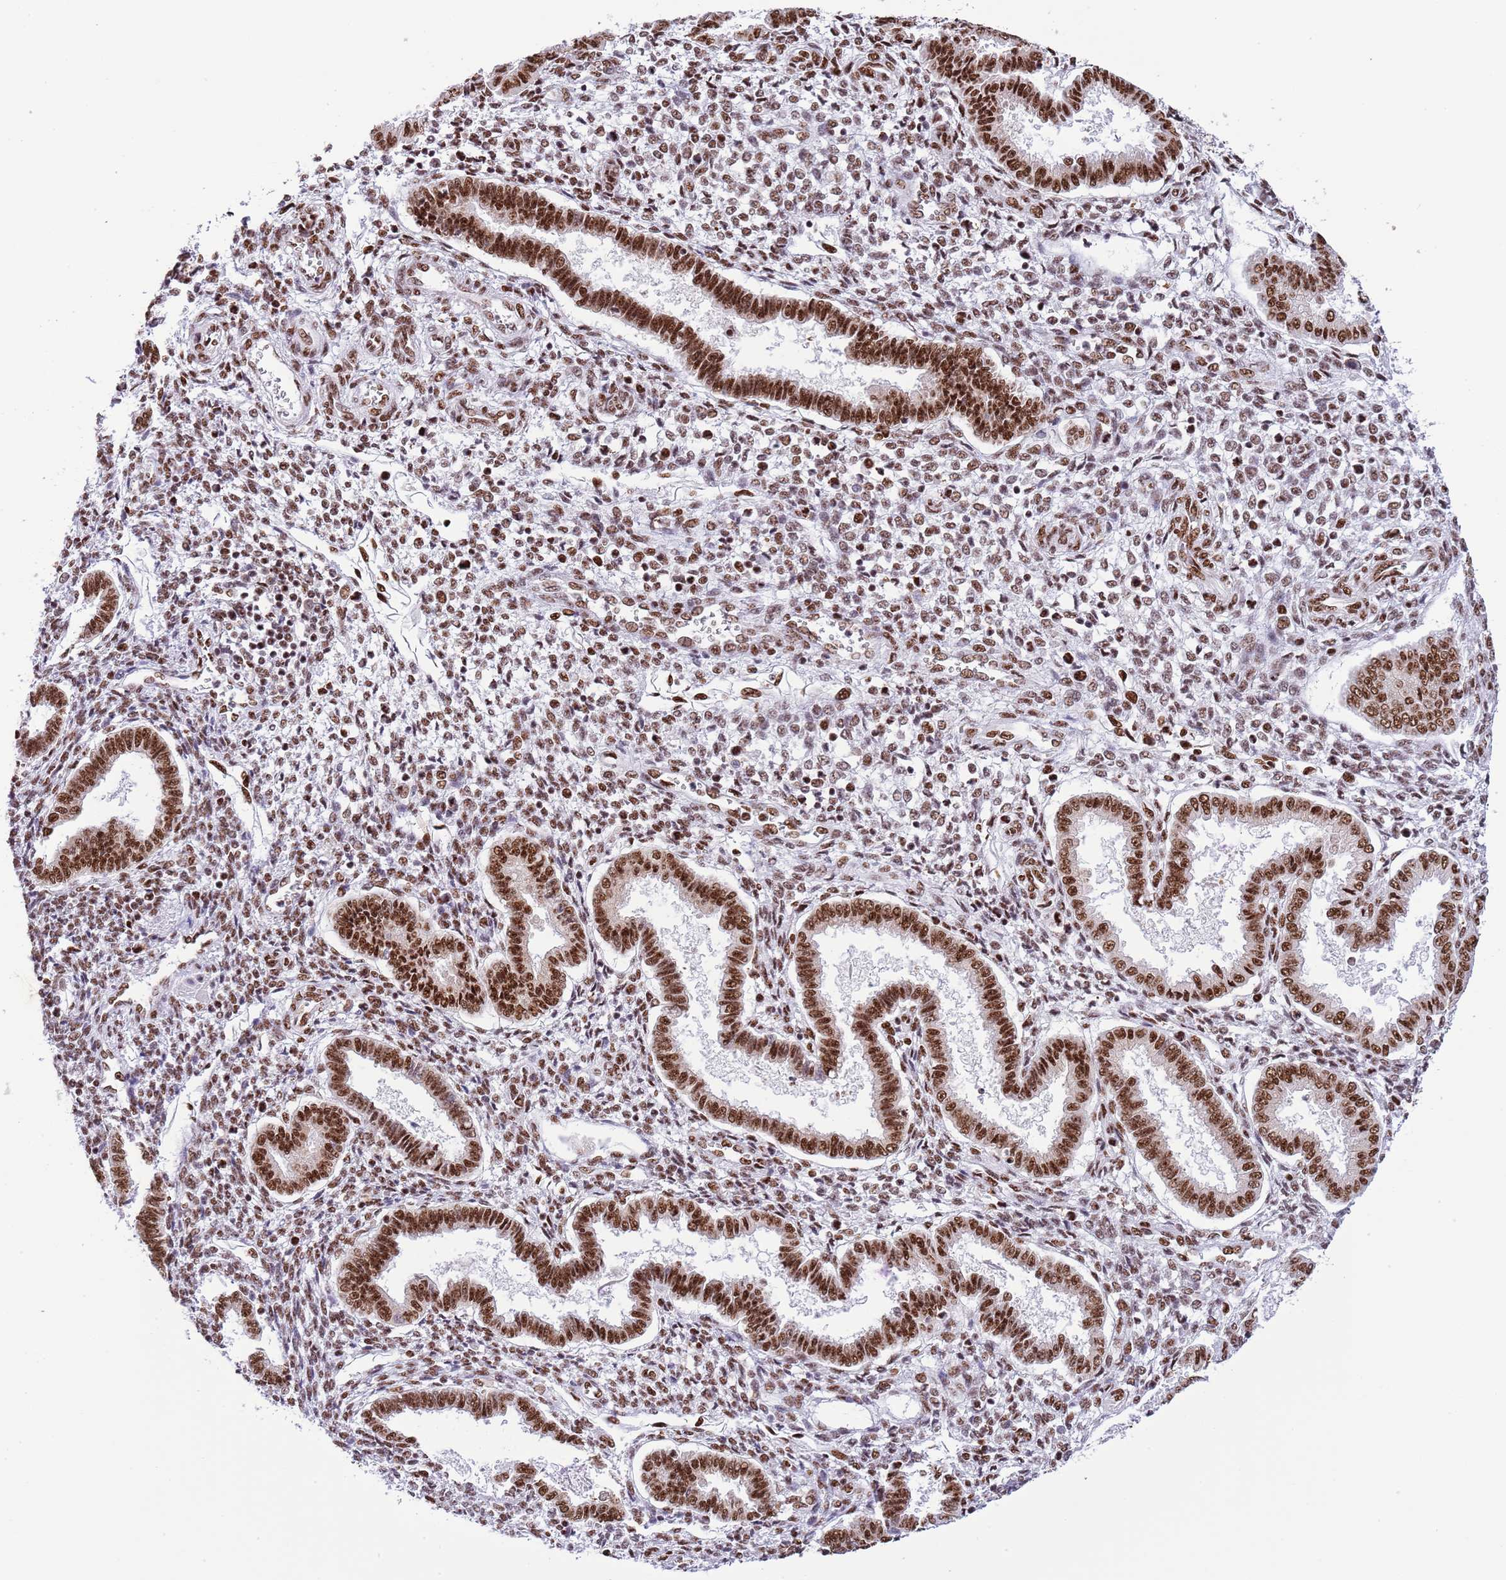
{"staining": {"intensity": "moderate", "quantity": ">75%", "location": "nuclear"}, "tissue": "endometrium", "cell_type": "Cells in endometrial stroma", "image_type": "normal", "snomed": [{"axis": "morphology", "description": "Normal tissue, NOS"}, {"axis": "topography", "description": "Endometrium"}], "caption": "Immunohistochemistry of unremarkable human endometrium exhibits medium levels of moderate nuclear positivity in approximately >75% of cells in endometrial stroma.", "gene": "SF3A2", "patient": {"sex": "female", "age": 24}}